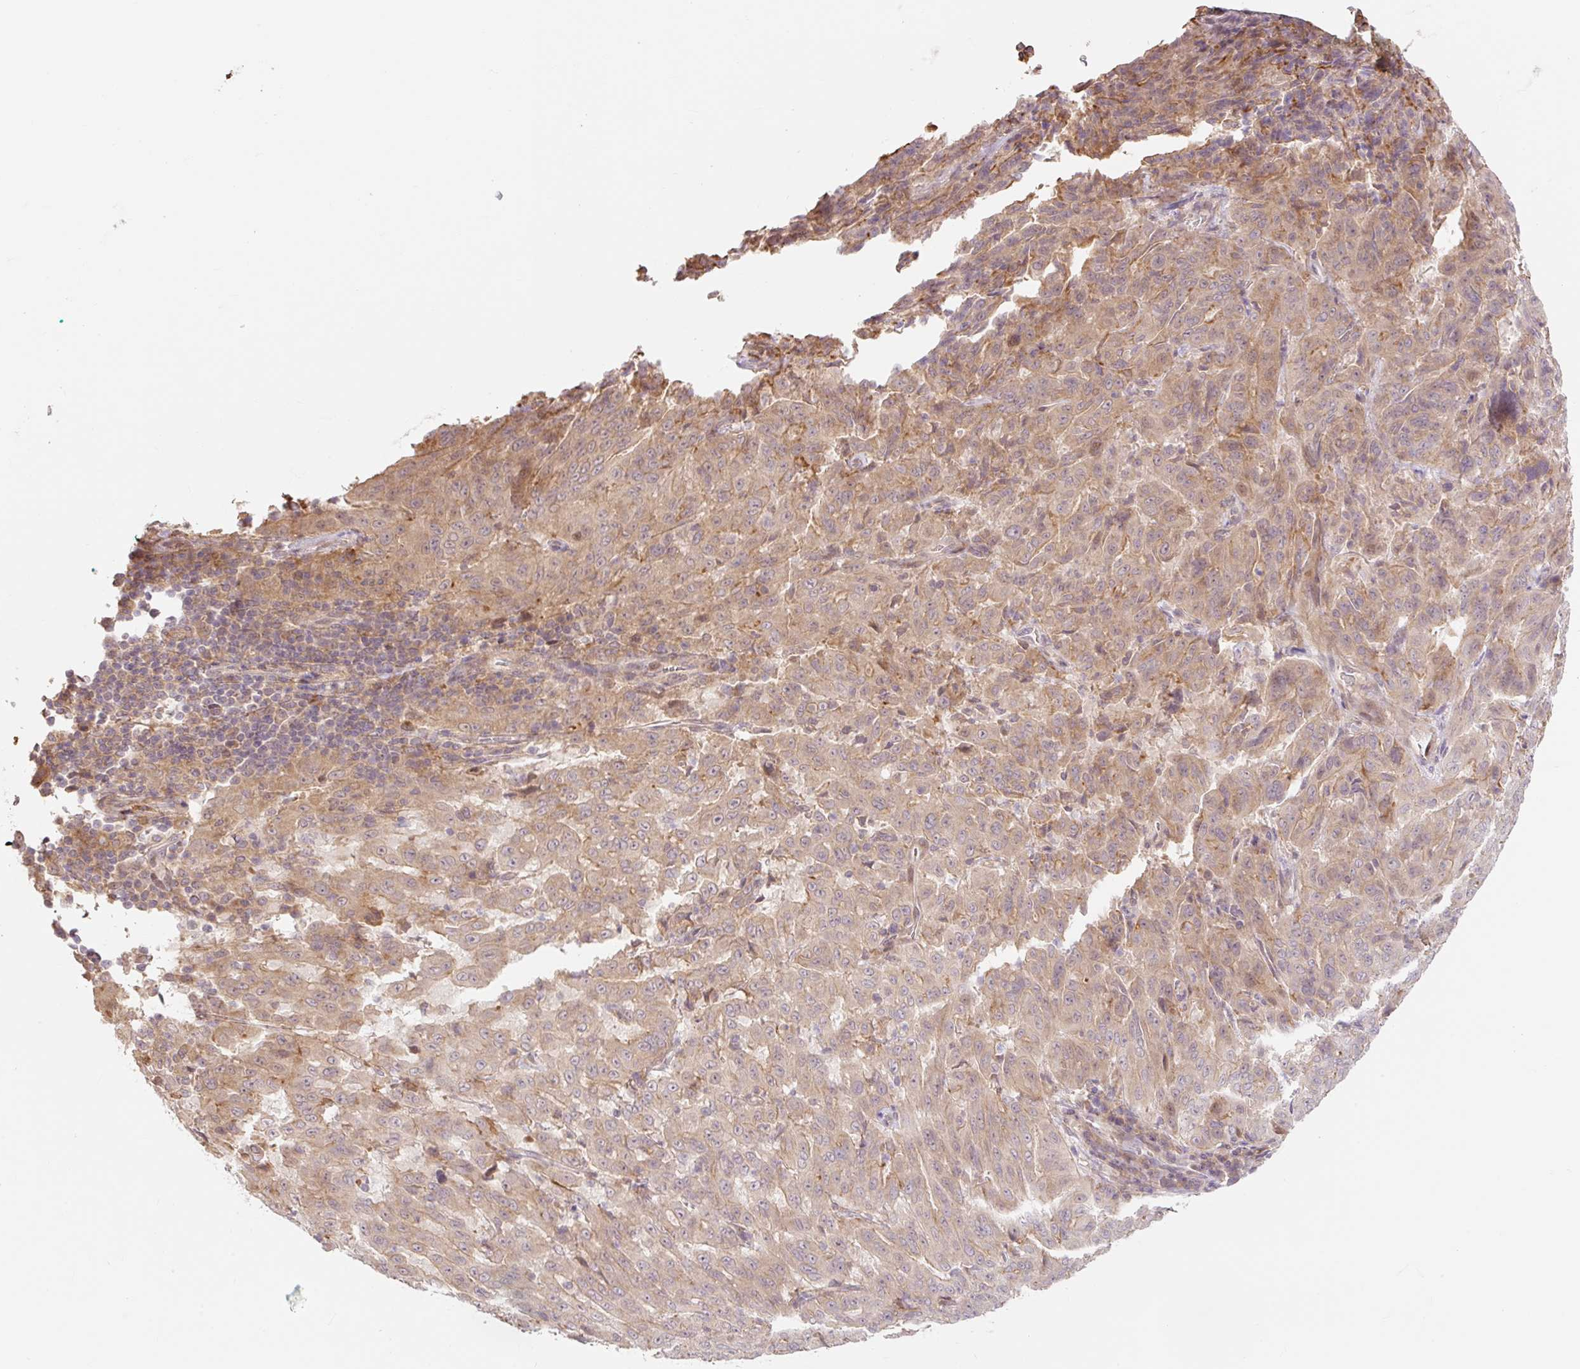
{"staining": {"intensity": "moderate", "quantity": ">75%", "location": "cytoplasmic/membranous"}, "tissue": "pancreatic cancer", "cell_type": "Tumor cells", "image_type": "cancer", "snomed": [{"axis": "morphology", "description": "Adenocarcinoma, NOS"}, {"axis": "topography", "description": "Pancreas"}], "caption": "Brown immunohistochemical staining in human adenocarcinoma (pancreatic) shows moderate cytoplasmic/membranous positivity in approximately >75% of tumor cells. The staining was performed using DAB to visualize the protein expression in brown, while the nuclei were stained in blue with hematoxylin (Magnification: 20x).", "gene": "EMC10", "patient": {"sex": "male", "age": 63}}